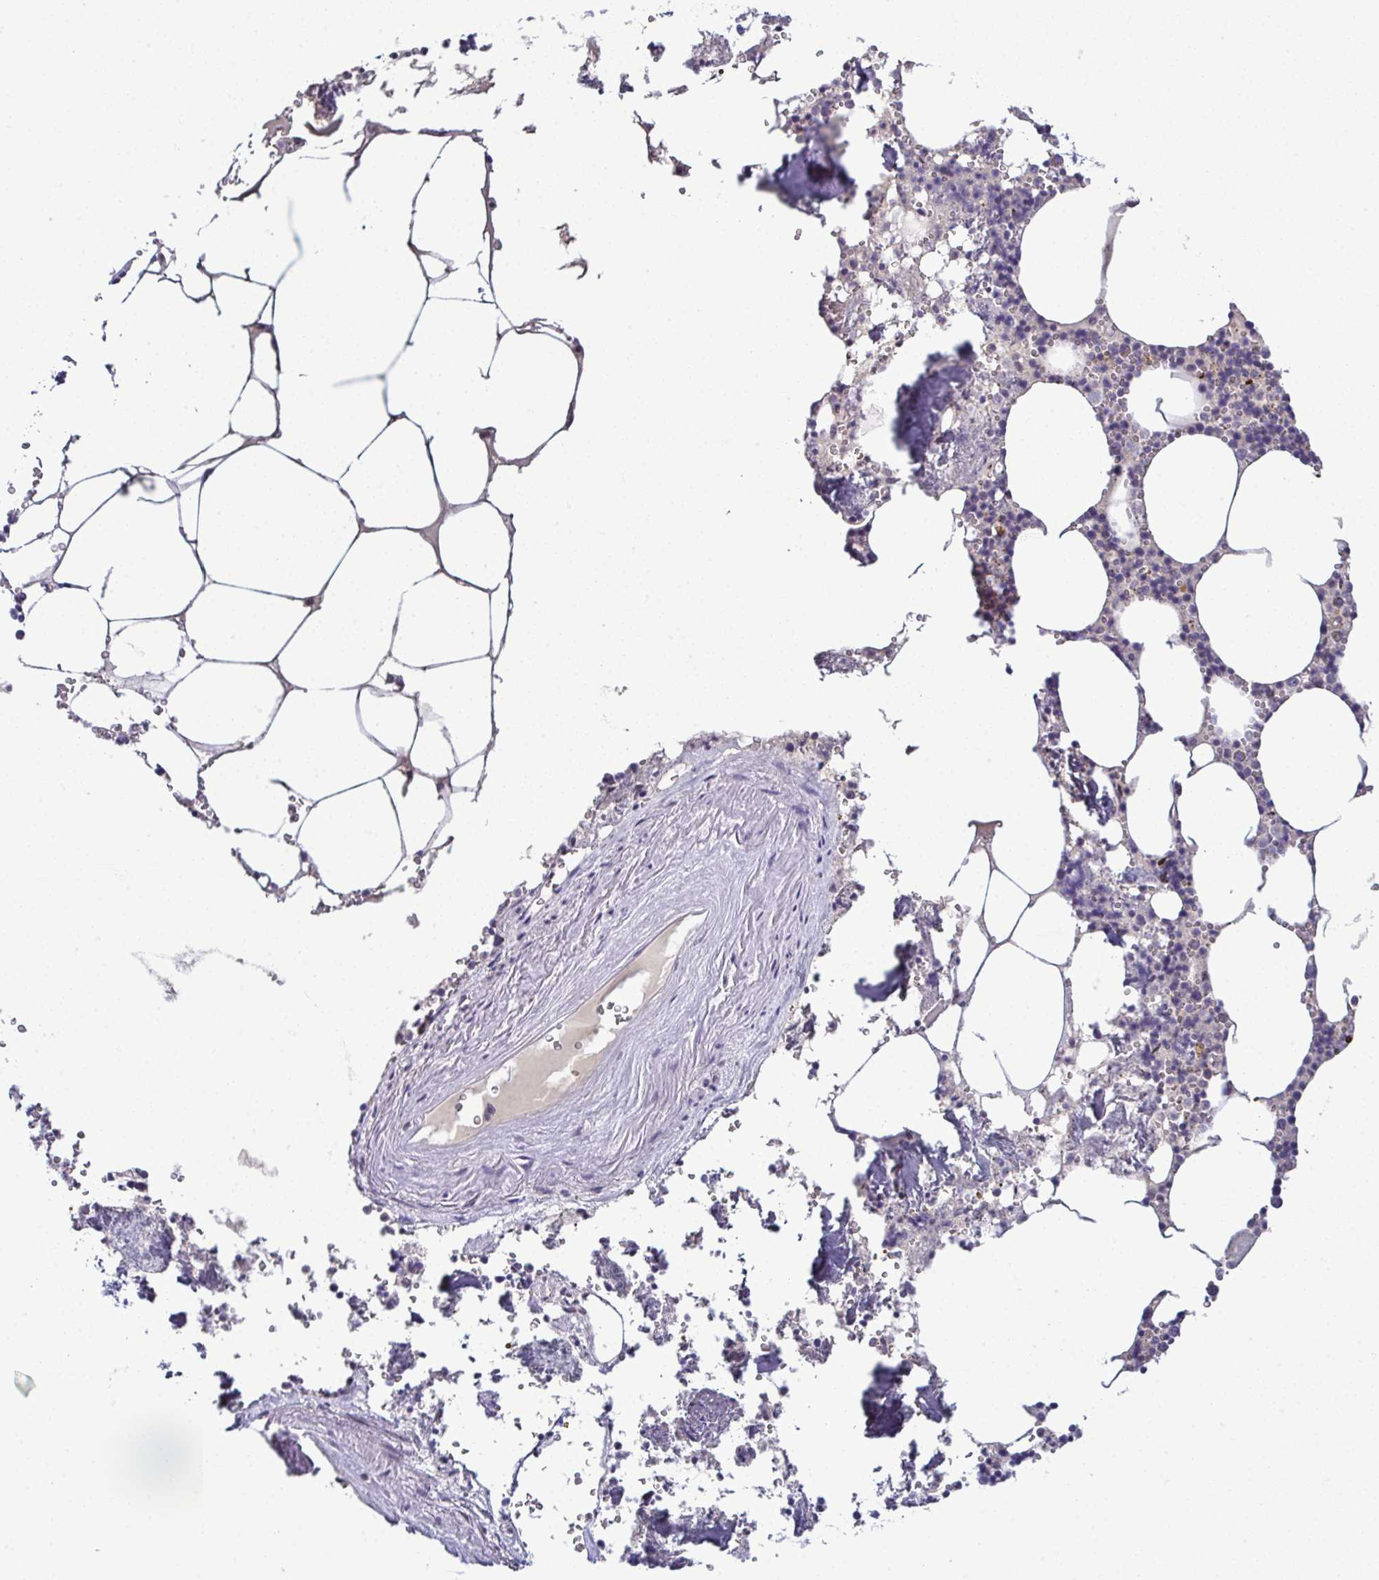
{"staining": {"intensity": "negative", "quantity": "none", "location": "none"}, "tissue": "bone marrow", "cell_type": "Hematopoietic cells", "image_type": "normal", "snomed": [{"axis": "morphology", "description": "Normal tissue, NOS"}, {"axis": "topography", "description": "Bone marrow"}], "caption": "The histopathology image shows no staining of hematopoietic cells in unremarkable bone marrow.", "gene": "ODF1", "patient": {"sex": "male", "age": 54}}